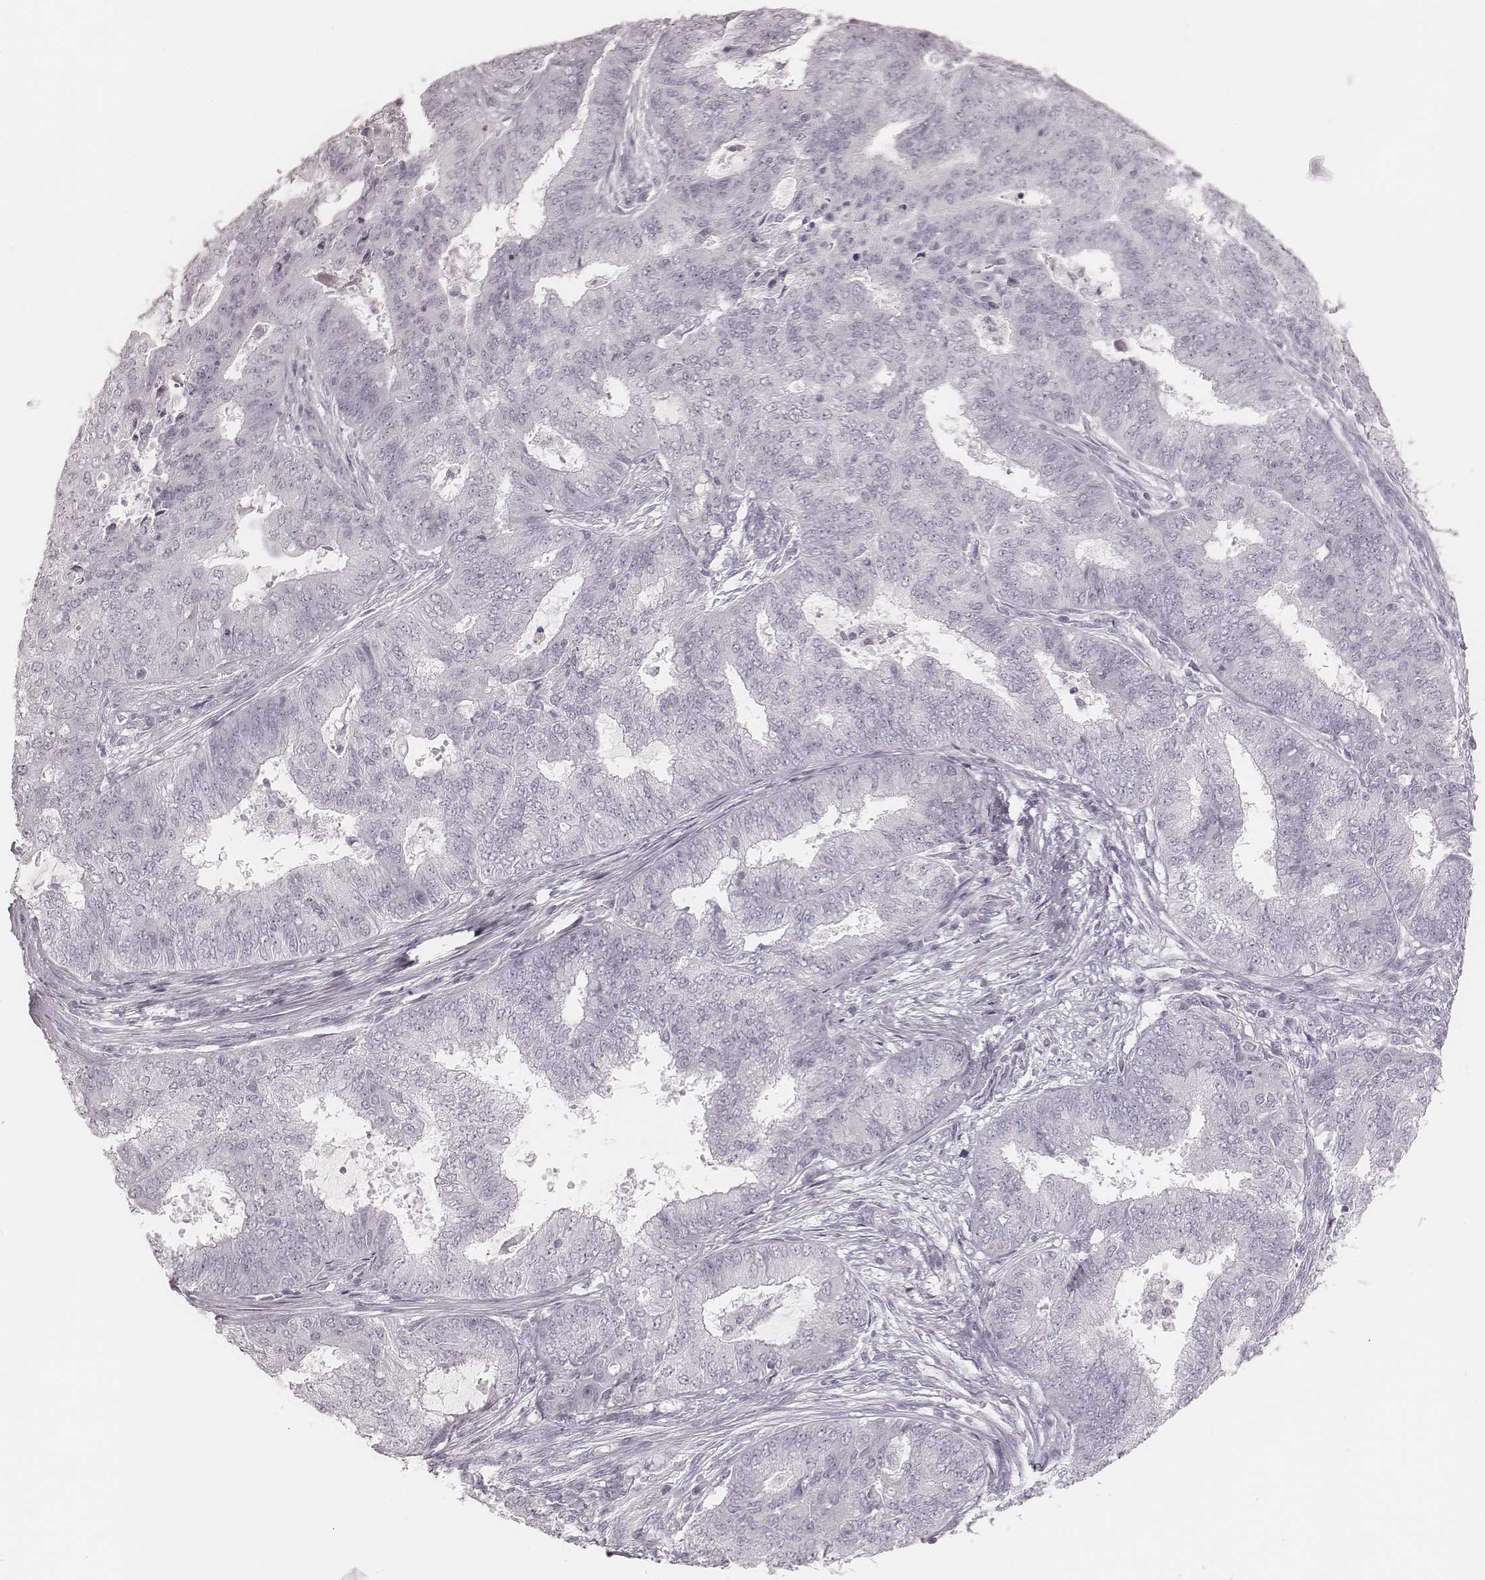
{"staining": {"intensity": "negative", "quantity": "none", "location": "none"}, "tissue": "endometrial cancer", "cell_type": "Tumor cells", "image_type": "cancer", "snomed": [{"axis": "morphology", "description": "Adenocarcinoma, NOS"}, {"axis": "topography", "description": "Endometrium"}], "caption": "Micrograph shows no significant protein expression in tumor cells of adenocarcinoma (endometrial).", "gene": "KRT72", "patient": {"sex": "female", "age": 62}}